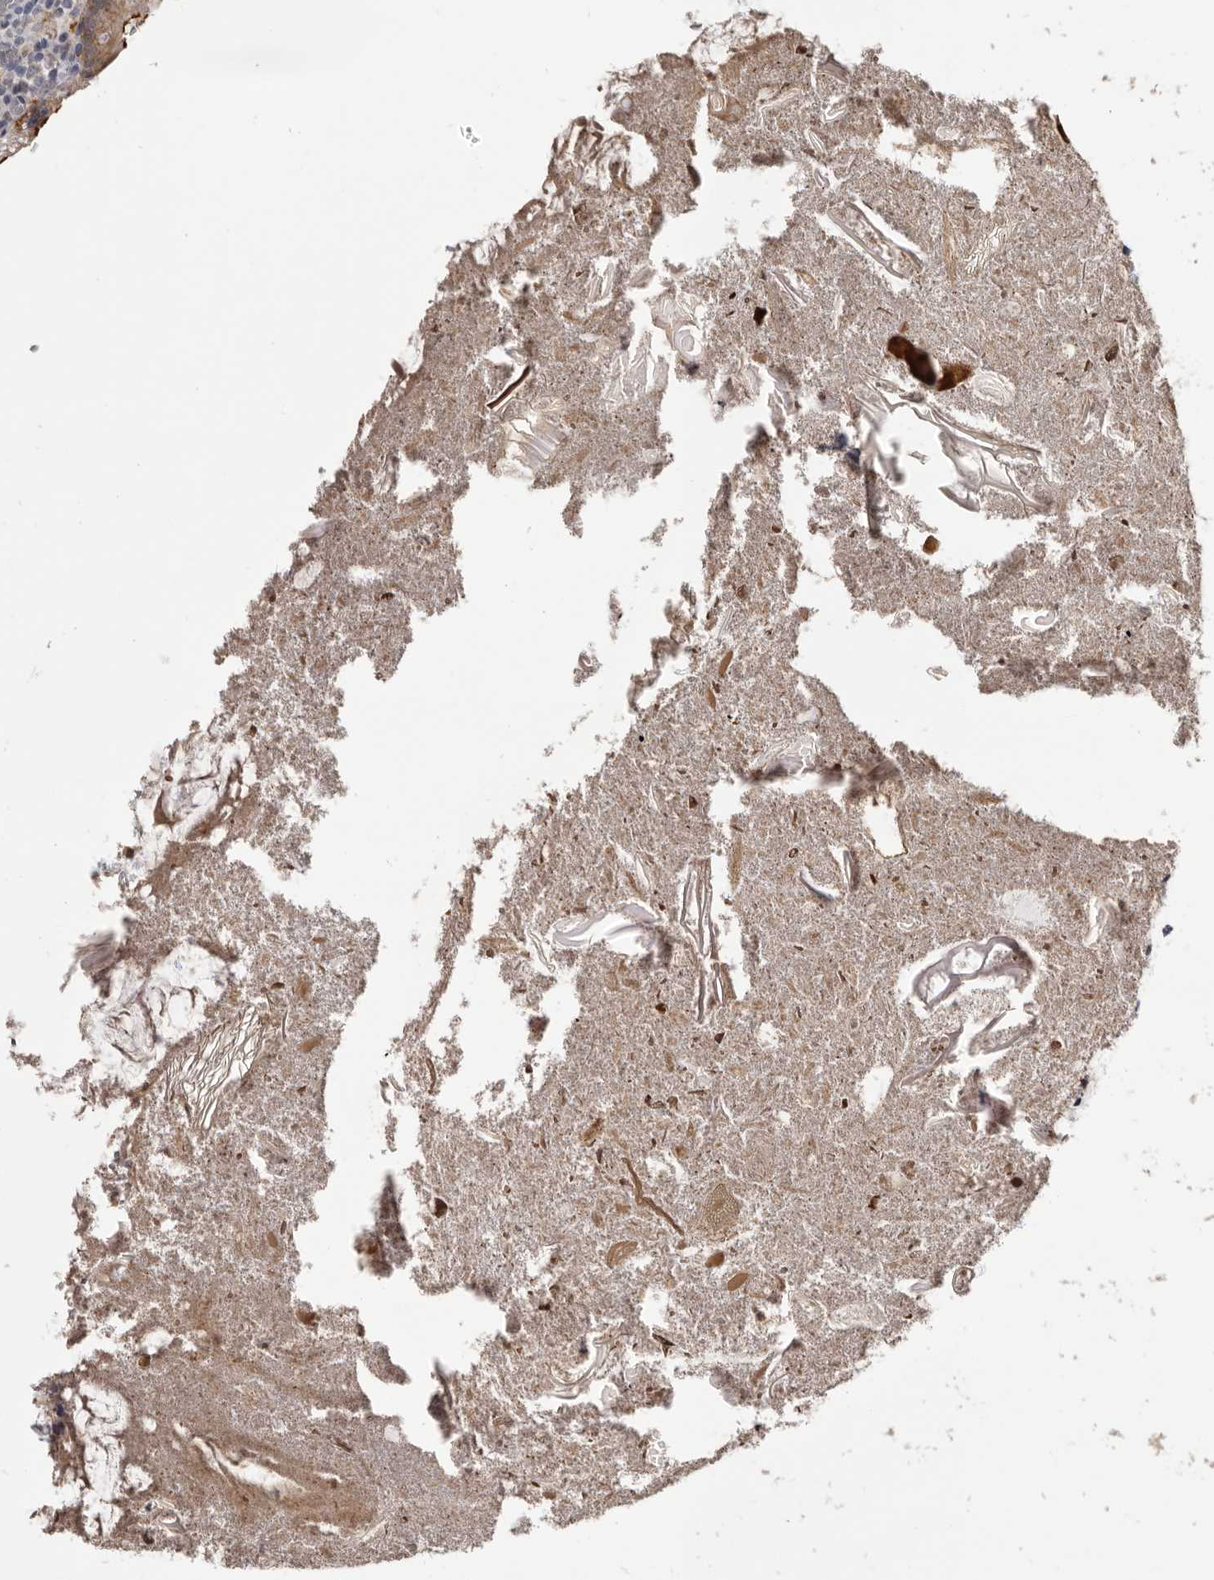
{"staining": {"intensity": "strong", "quantity": ">75%", "location": "cytoplasmic/membranous"}, "tissue": "appendix", "cell_type": "Glandular cells", "image_type": "normal", "snomed": [{"axis": "morphology", "description": "Normal tissue, NOS"}, {"axis": "topography", "description": "Appendix"}], "caption": "A micrograph showing strong cytoplasmic/membranous expression in approximately >75% of glandular cells in benign appendix, as visualized by brown immunohistochemical staining.", "gene": "CGN", "patient": {"sex": "female", "age": 17}}